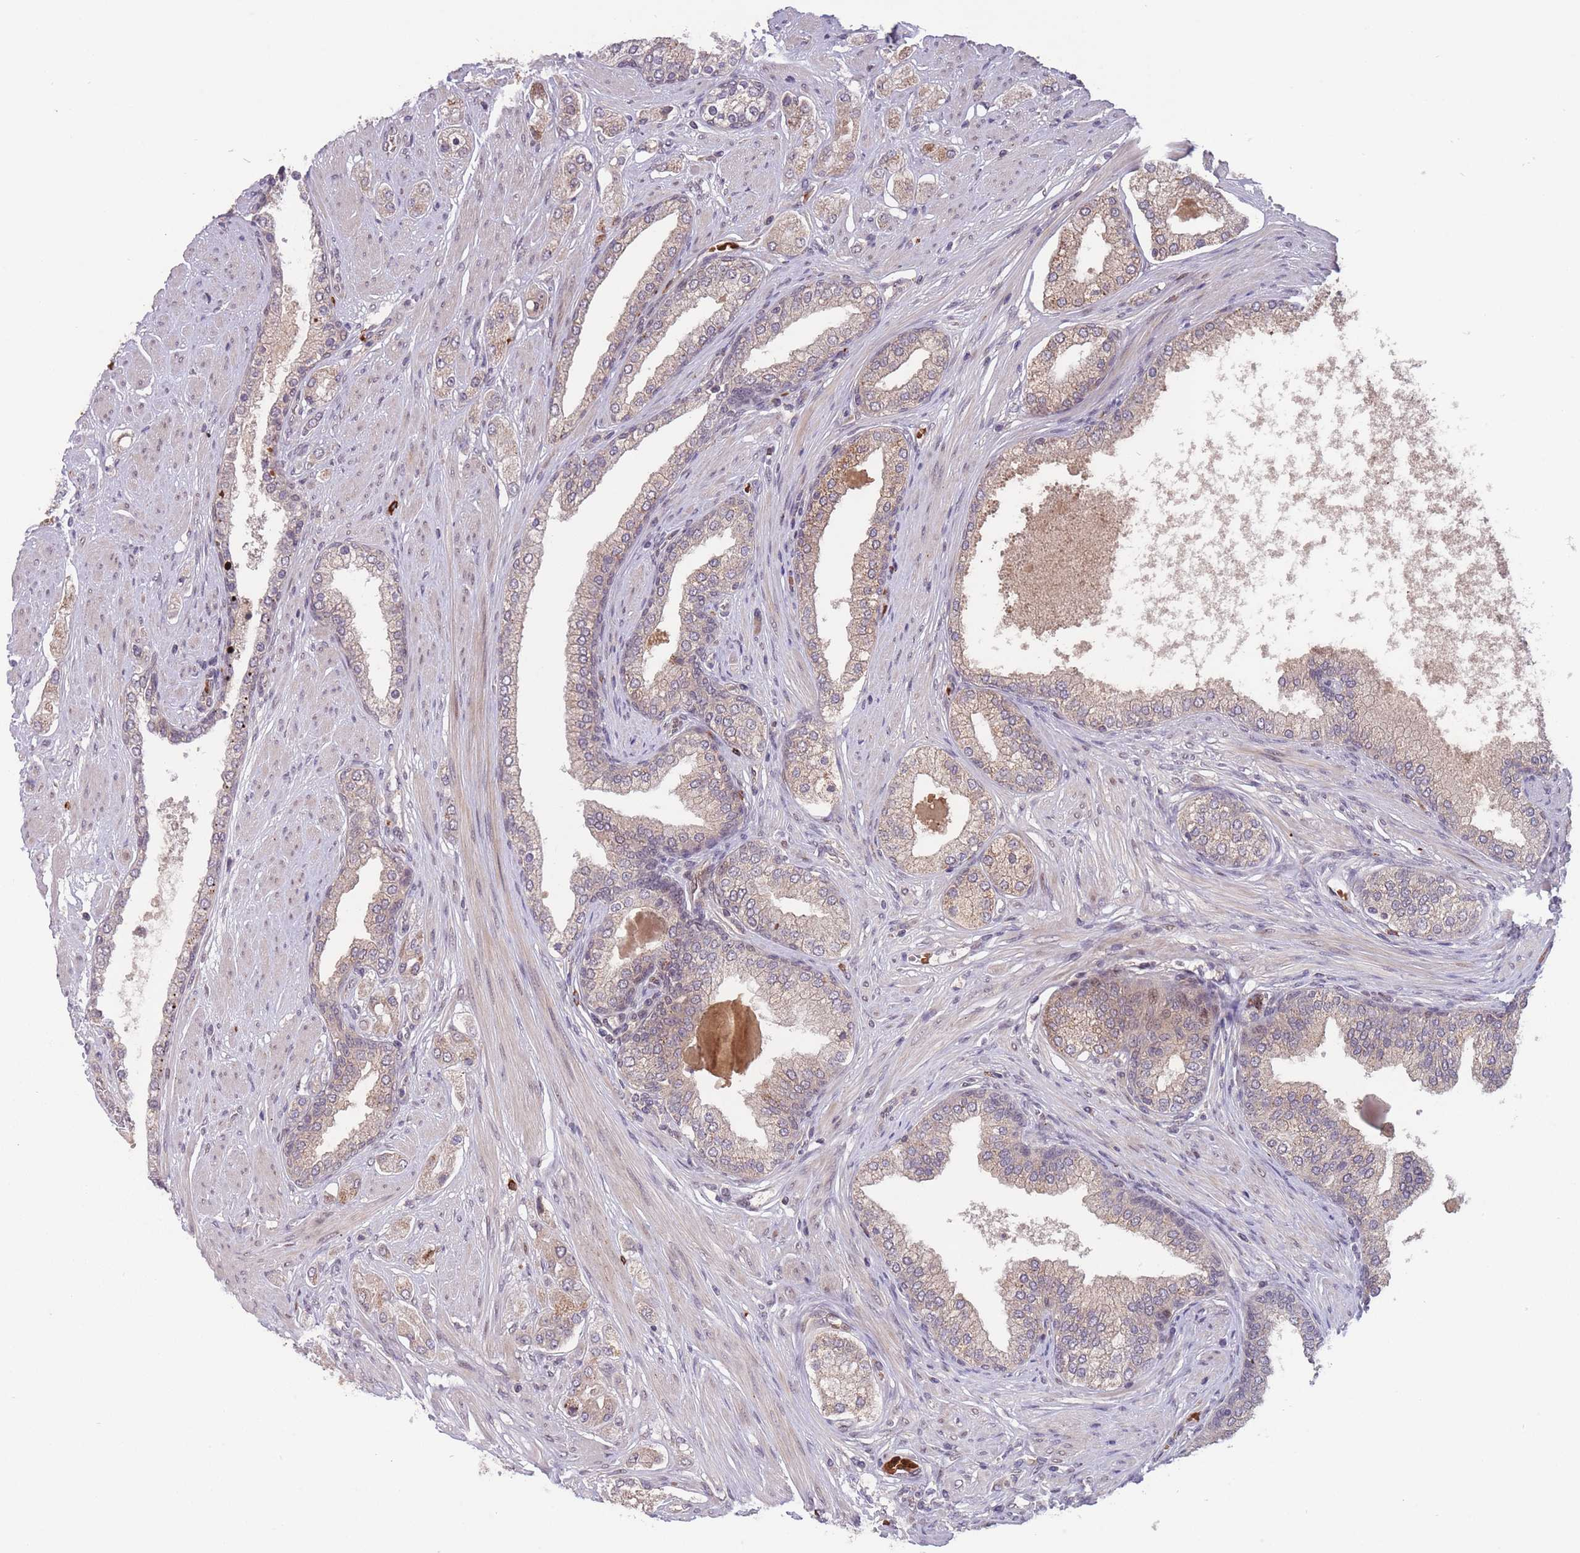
{"staining": {"intensity": "weak", "quantity": "25%-75%", "location": "cytoplasmic/membranous"}, "tissue": "prostate cancer", "cell_type": "Tumor cells", "image_type": "cancer", "snomed": [{"axis": "morphology", "description": "Adenocarcinoma, High grade"}, {"axis": "topography", "description": "Prostate"}], "caption": "Prostate cancer stained with a protein marker displays weak staining in tumor cells.", "gene": "SECTM1", "patient": {"sex": "male", "age": 68}}